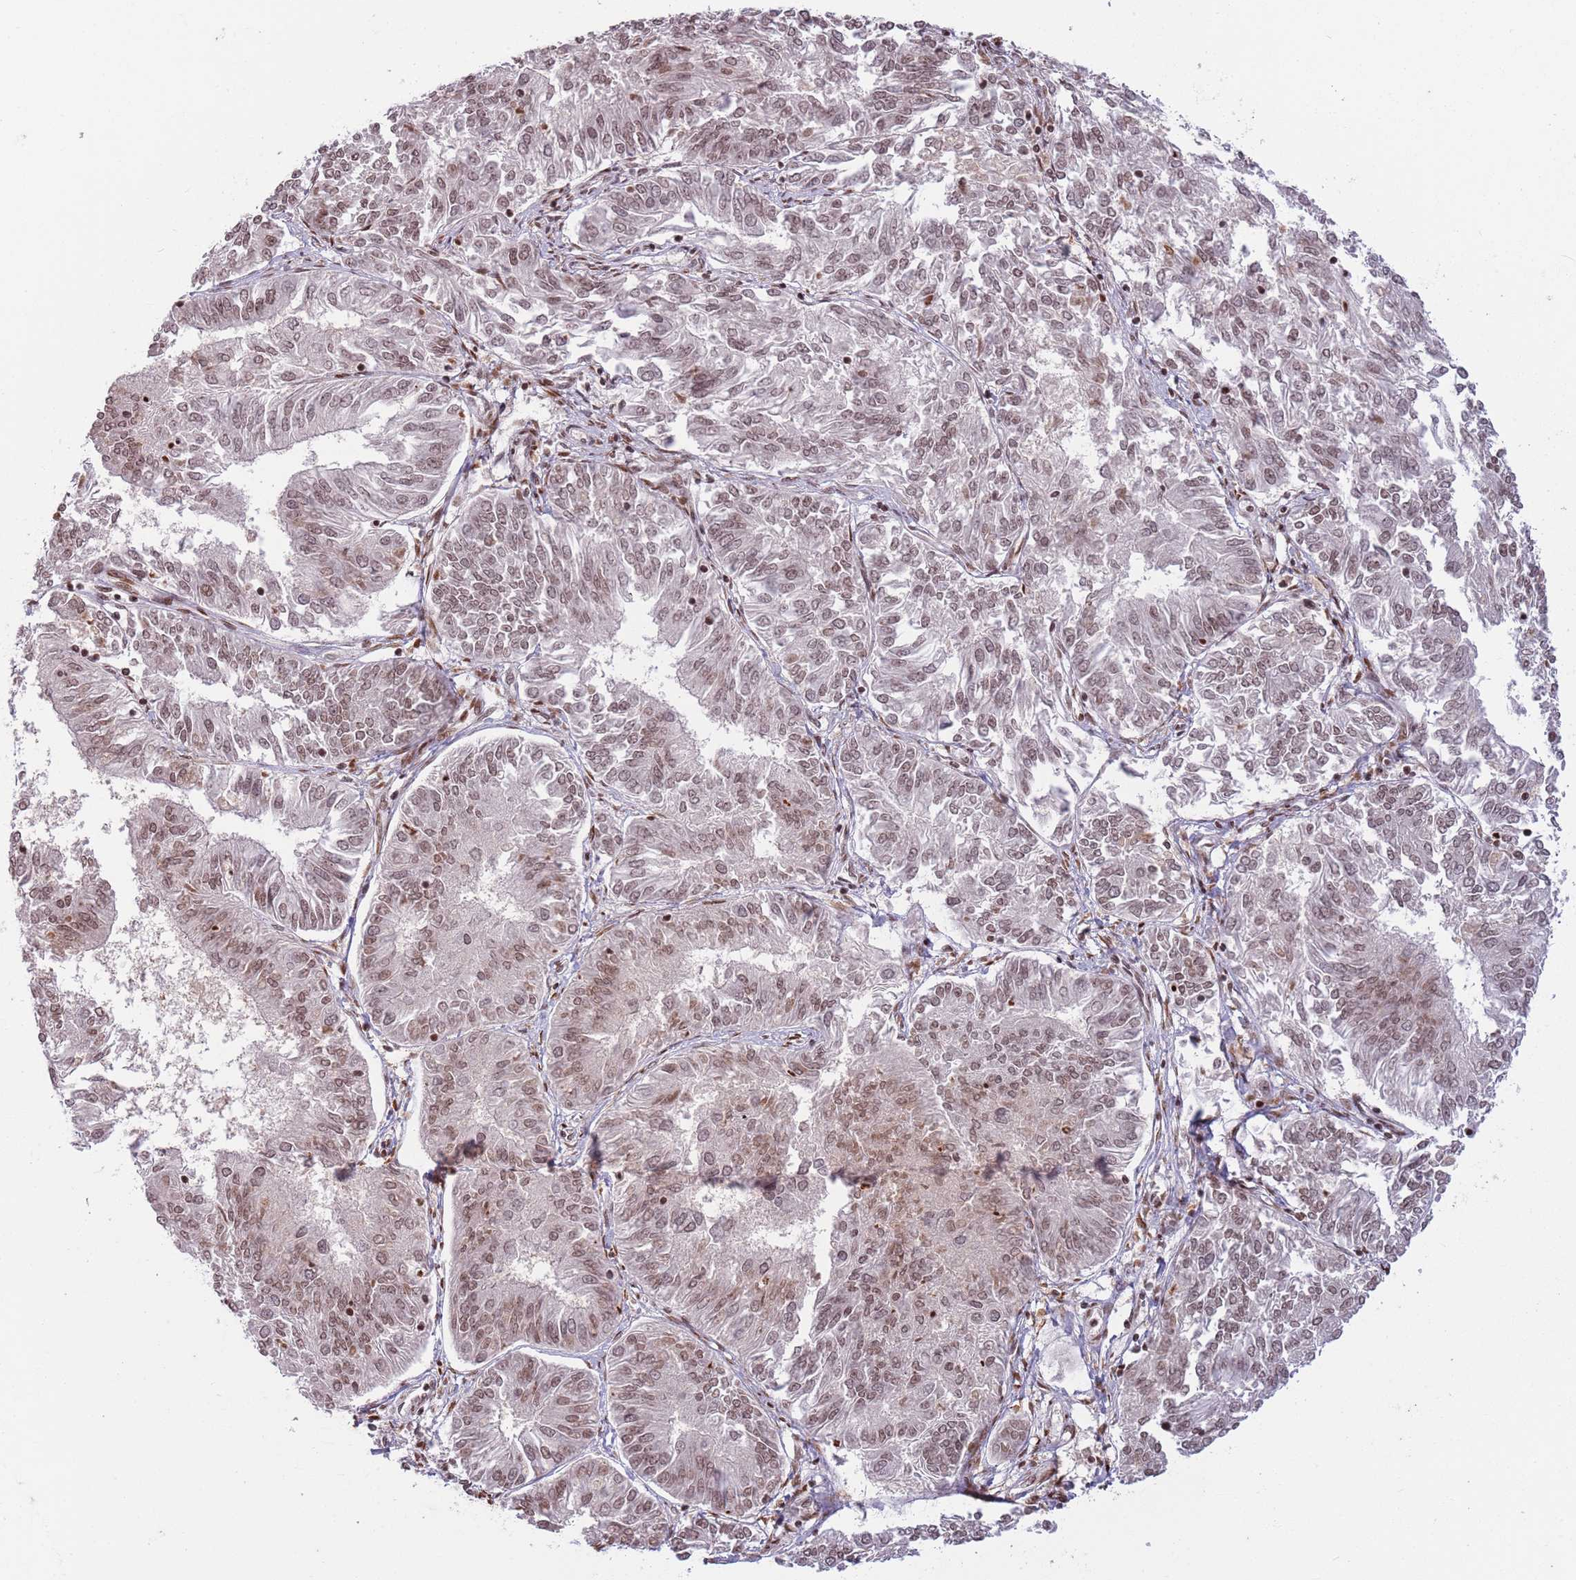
{"staining": {"intensity": "moderate", "quantity": ">75%", "location": "nuclear"}, "tissue": "endometrial cancer", "cell_type": "Tumor cells", "image_type": "cancer", "snomed": [{"axis": "morphology", "description": "Adenocarcinoma, NOS"}, {"axis": "topography", "description": "Endometrium"}], "caption": "An immunohistochemistry (IHC) histopathology image of tumor tissue is shown. Protein staining in brown highlights moderate nuclear positivity in endometrial adenocarcinoma within tumor cells. The staining was performed using DAB (3,3'-diaminobenzidine), with brown indicating positive protein expression. Nuclei are stained blue with hematoxylin.", "gene": "SH3RF3", "patient": {"sex": "female", "age": 58}}